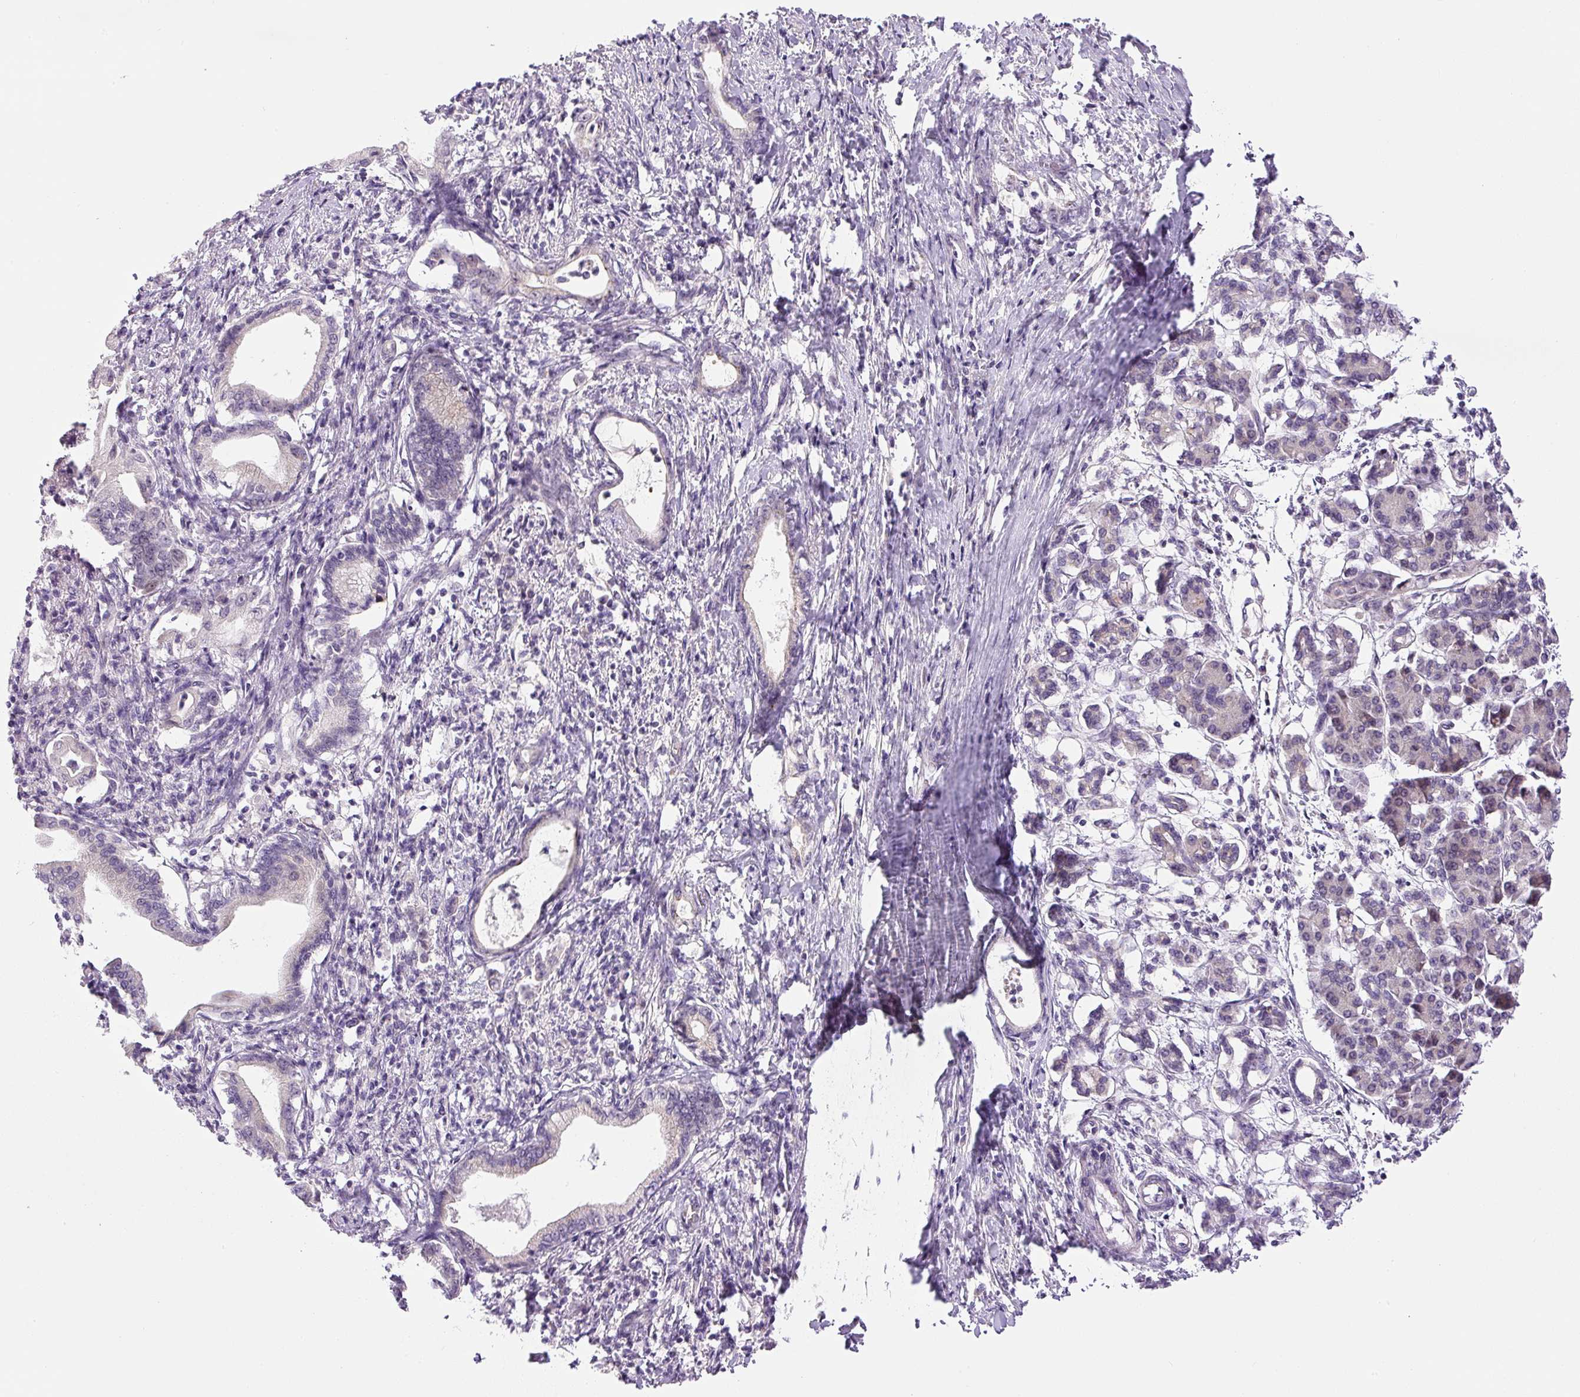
{"staining": {"intensity": "negative", "quantity": "none", "location": "none"}, "tissue": "pancreatic cancer", "cell_type": "Tumor cells", "image_type": "cancer", "snomed": [{"axis": "morphology", "description": "Adenocarcinoma, NOS"}, {"axis": "topography", "description": "Pancreas"}], "caption": "Tumor cells show no significant staining in pancreatic adenocarcinoma.", "gene": "PCM1", "patient": {"sex": "female", "age": 55}}